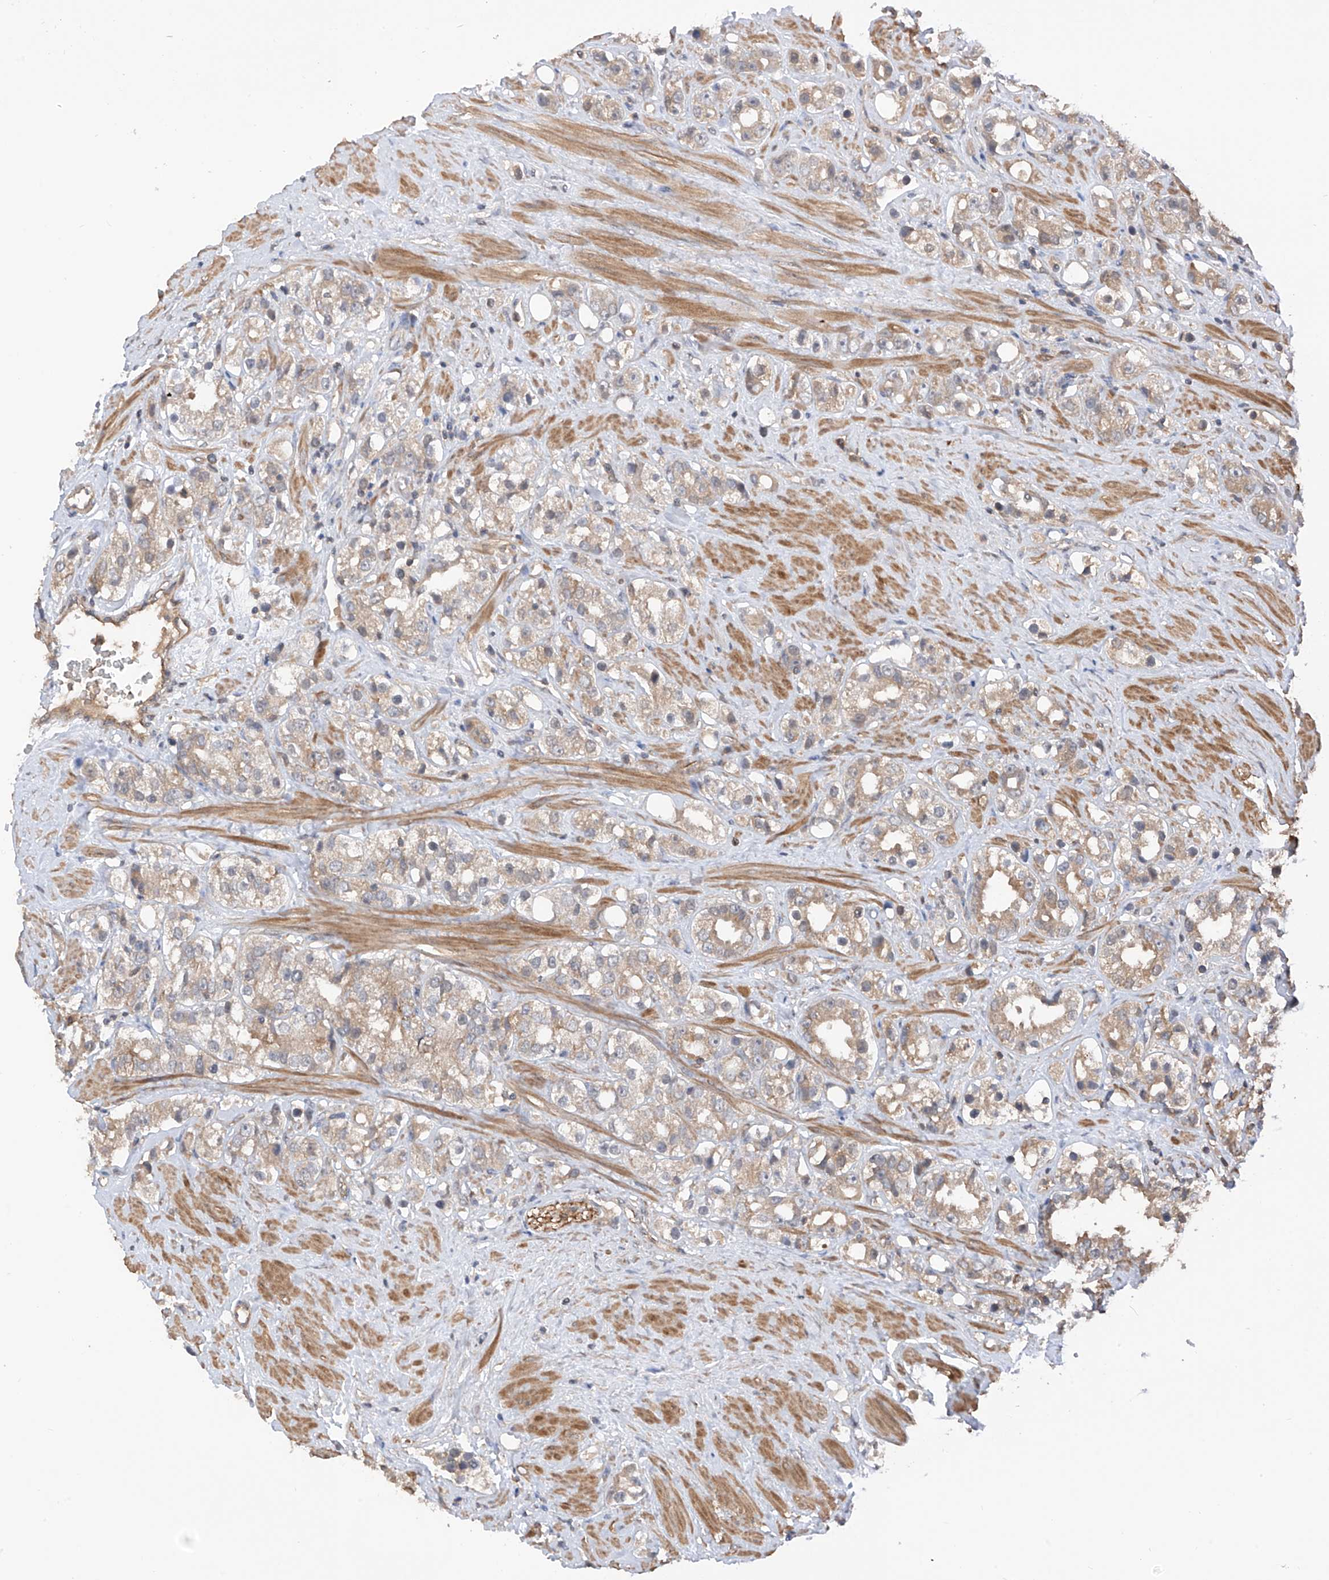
{"staining": {"intensity": "weak", "quantity": "25%-75%", "location": "cytoplasmic/membranous"}, "tissue": "prostate cancer", "cell_type": "Tumor cells", "image_type": "cancer", "snomed": [{"axis": "morphology", "description": "Adenocarcinoma, NOS"}, {"axis": "topography", "description": "Prostate"}], "caption": "Human adenocarcinoma (prostate) stained for a protein (brown) reveals weak cytoplasmic/membranous positive expression in about 25%-75% of tumor cells.", "gene": "RPAIN", "patient": {"sex": "male", "age": 79}}